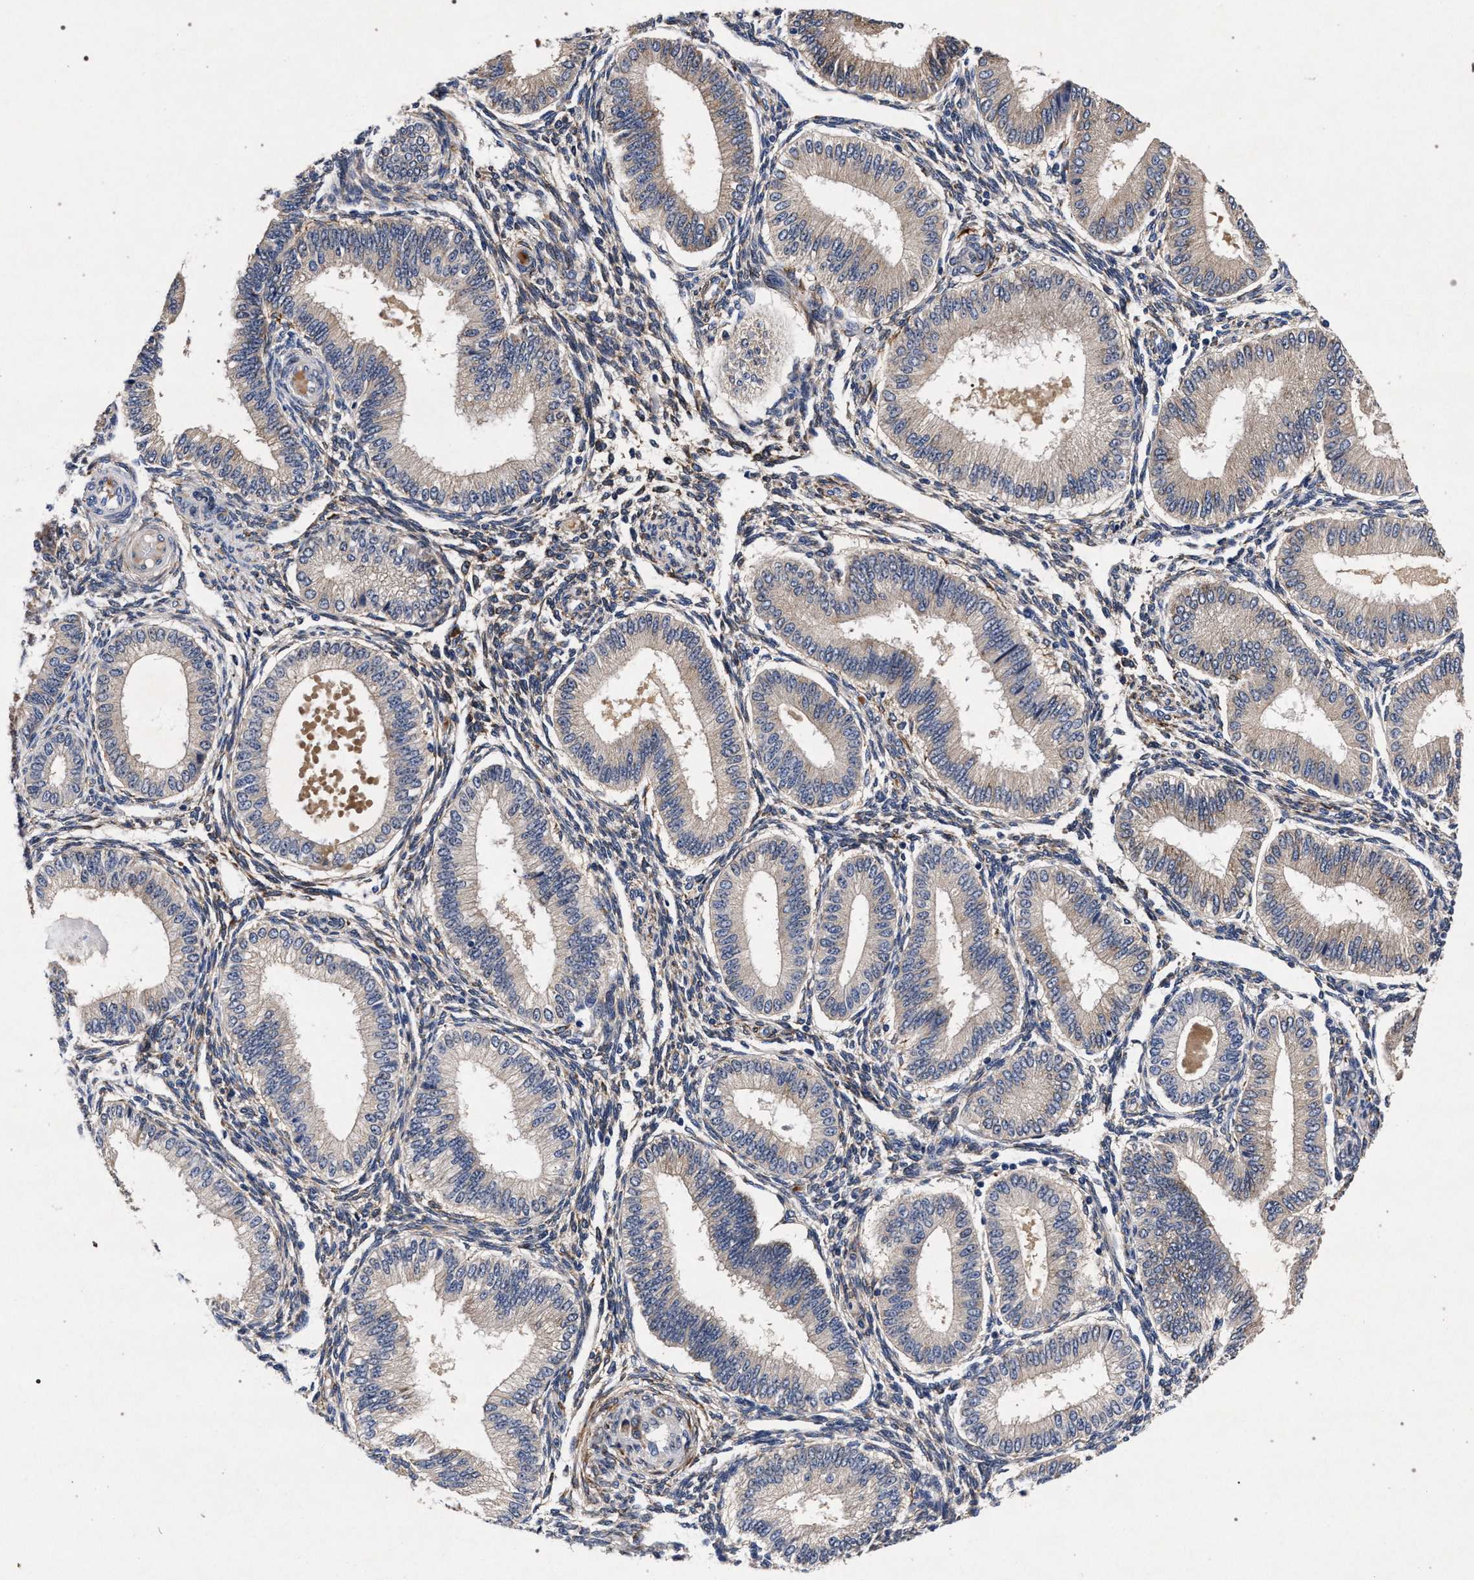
{"staining": {"intensity": "negative", "quantity": "none", "location": "none"}, "tissue": "endometrium", "cell_type": "Cells in endometrial stroma", "image_type": "normal", "snomed": [{"axis": "morphology", "description": "Normal tissue, NOS"}, {"axis": "topography", "description": "Endometrium"}], "caption": "Human endometrium stained for a protein using IHC shows no staining in cells in endometrial stroma.", "gene": "NEK7", "patient": {"sex": "female", "age": 39}}